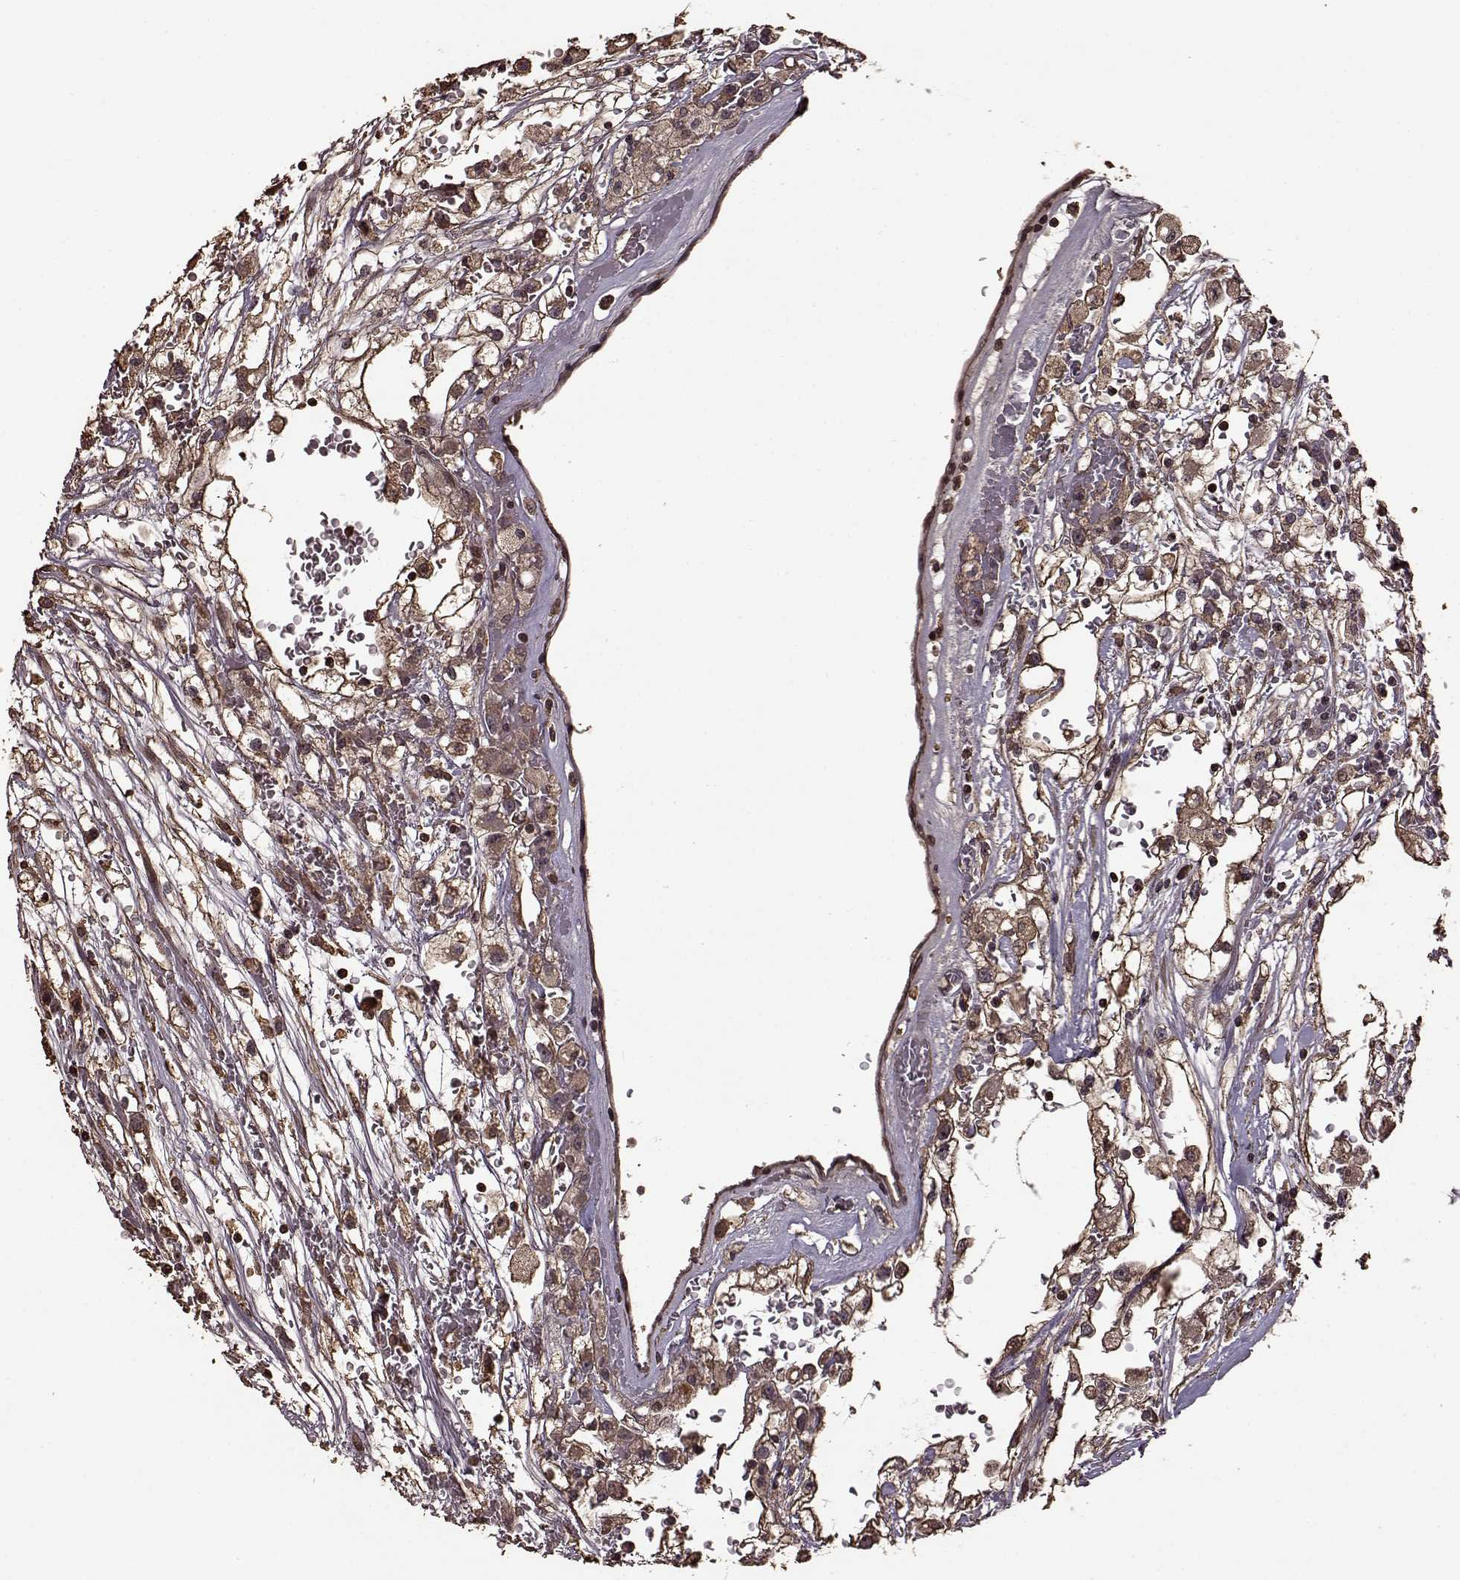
{"staining": {"intensity": "weak", "quantity": "25%-75%", "location": "cytoplasmic/membranous"}, "tissue": "renal cancer", "cell_type": "Tumor cells", "image_type": "cancer", "snomed": [{"axis": "morphology", "description": "Adenocarcinoma, NOS"}, {"axis": "topography", "description": "Kidney"}], "caption": "An IHC photomicrograph of tumor tissue is shown. Protein staining in brown shows weak cytoplasmic/membranous positivity in renal cancer (adenocarcinoma) within tumor cells. The protein is shown in brown color, while the nuclei are stained blue.", "gene": "FBXW11", "patient": {"sex": "male", "age": 59}}